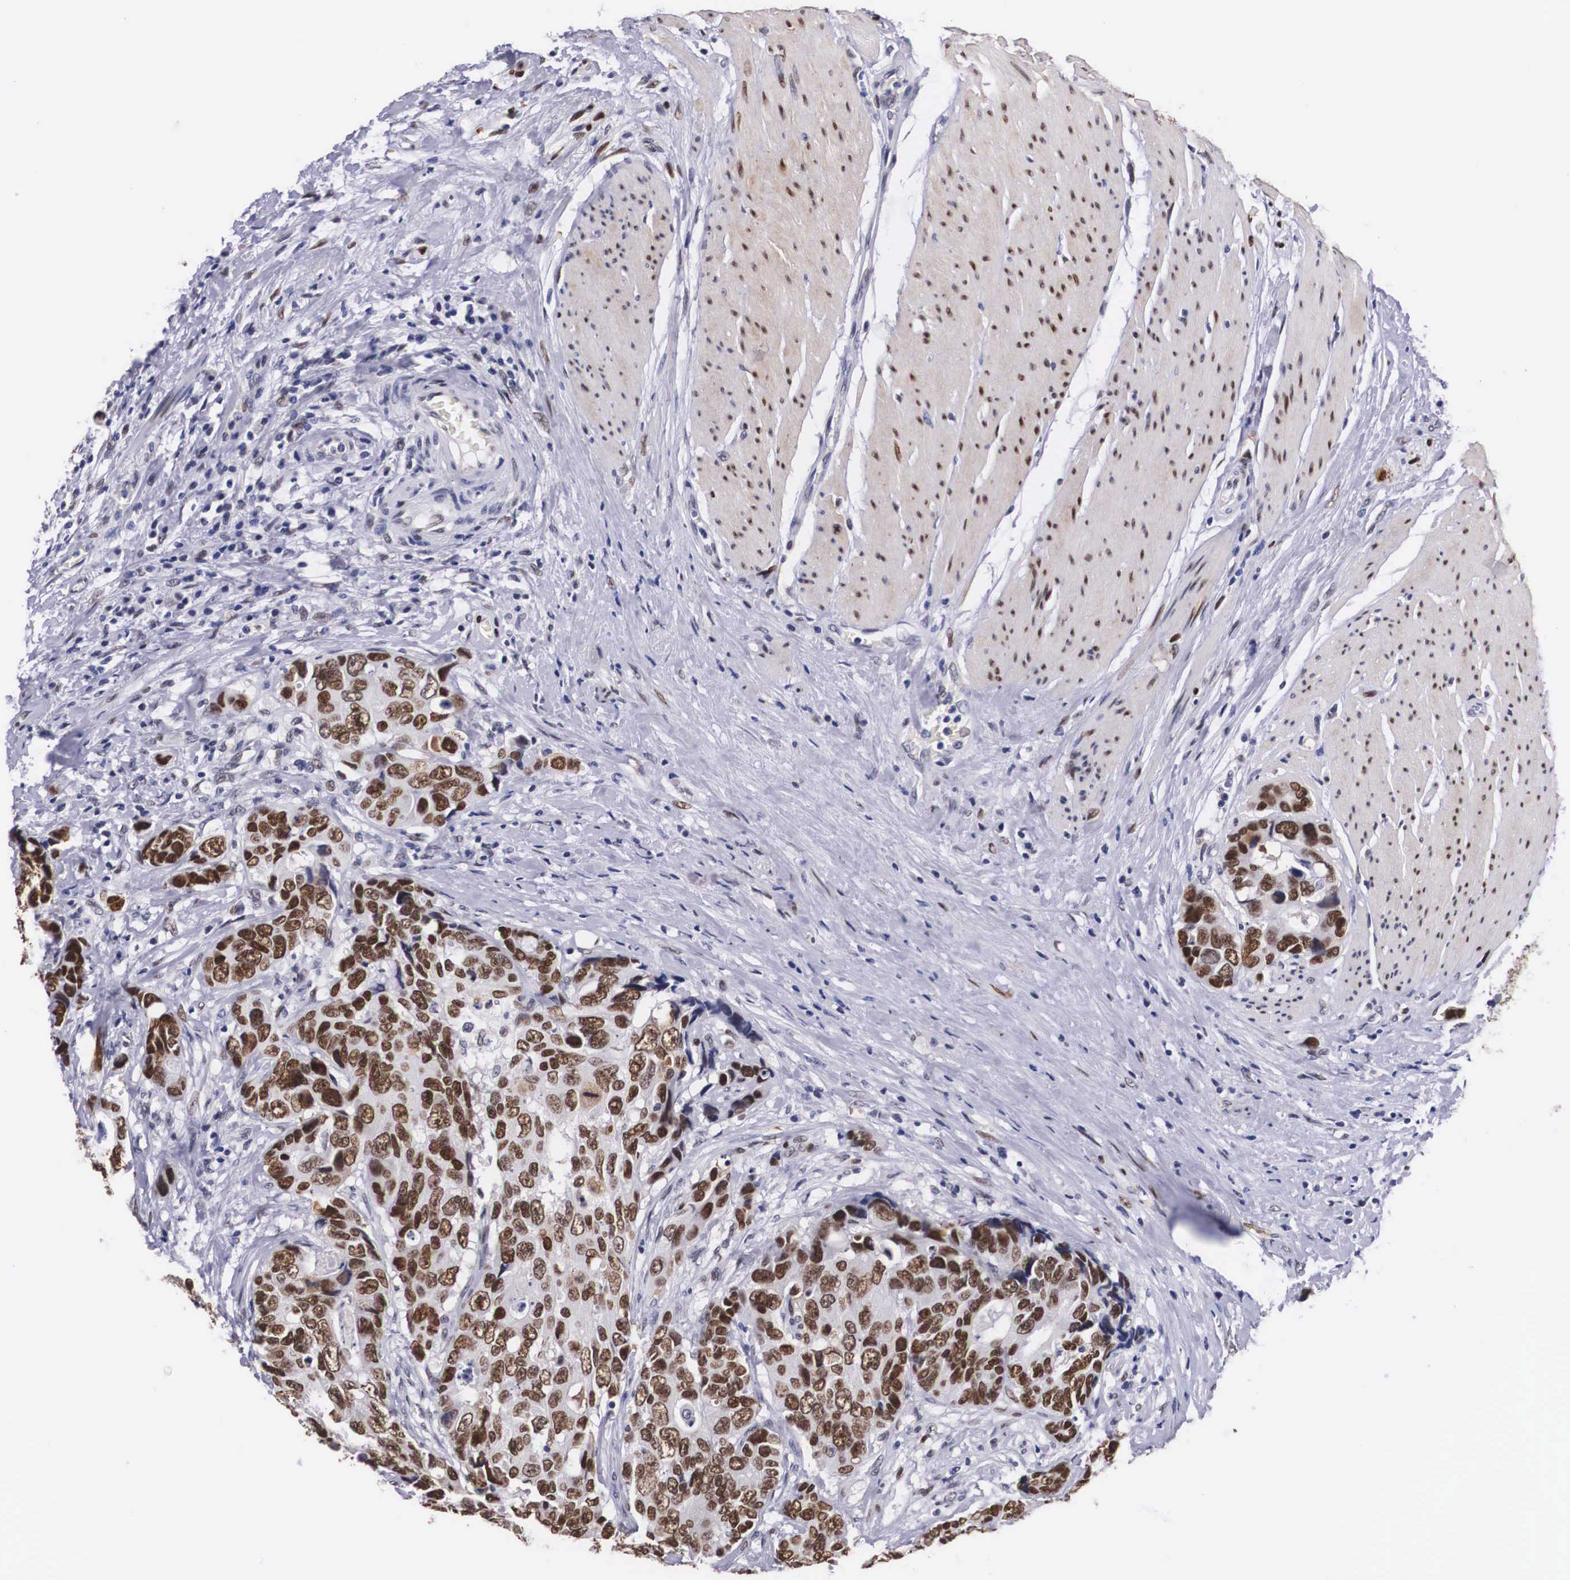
{"staining": {"intensity": "strong", "quantity": ">75%", "location": "nuclear"}, "tissue": "colorectal cancer", "cell_type": "Tumor cells", "image_type": "cancer", "snomed": [{"axis": "morphology", "description": "Adenocarcinoma, NOS"}, {"axis": "topography", "description": "Rectum"}], "caption": "Immunohistochemistry (IHC) image of neoplastic tissue: human colorectal adenocarcinoma stained using immunohistochemistry exhibits high levels of strong protein expression localized specifically in the nuclear of tumor cells, appearing as a nuclear brown color.", "gene": "KHDRBS3", "patient": {"sex": "female", "age": 67}}